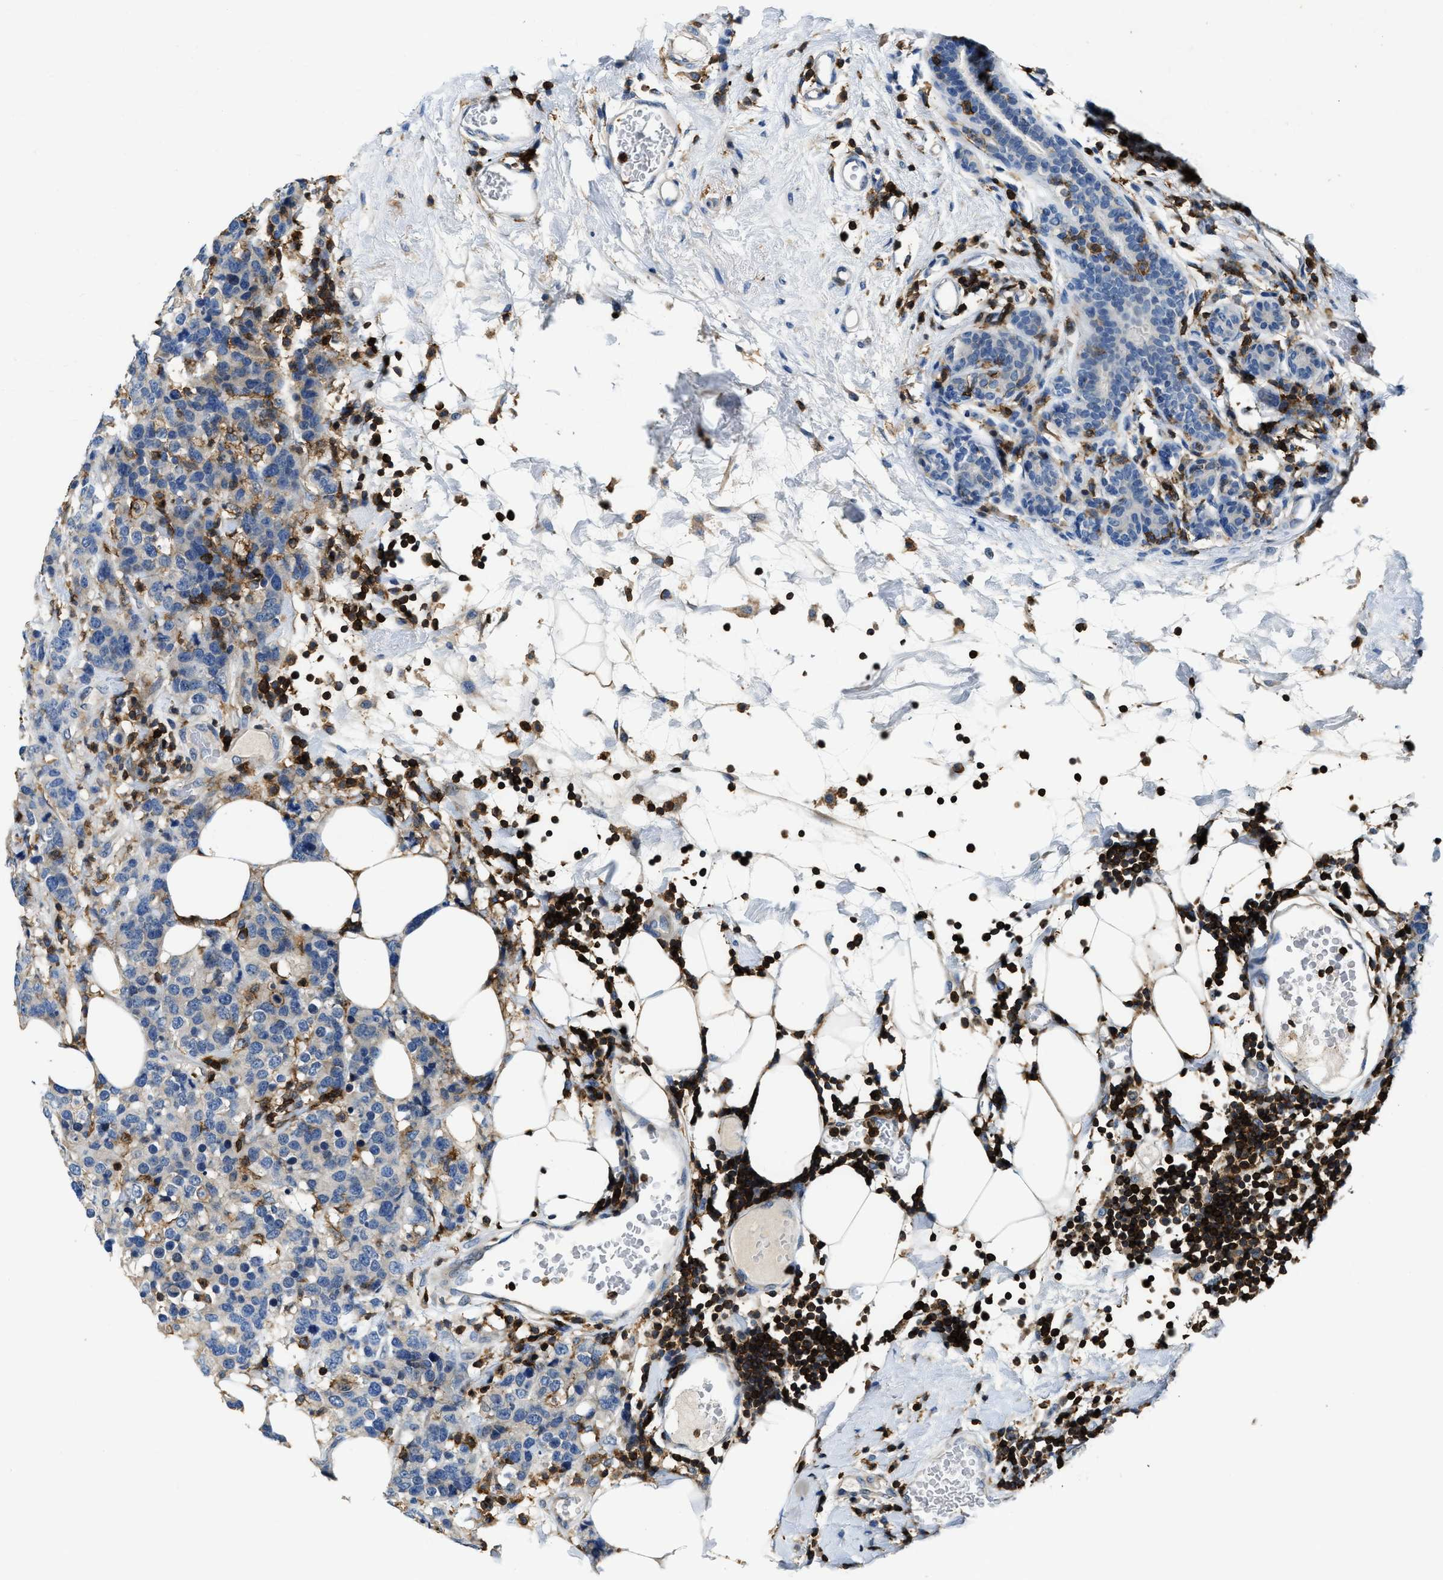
{"staining": {"intensity": "negative", "quantity": "none", "location": "none"}, "tissue": "breast cancer", "cell_type": "Tumor cells", "image_type": "cancer", "snomed": [{"axis": "morphology", "description": "Lobular carcinoma"}, {"axis": "topography", "description": "Breast"}], "caption": "A high-resolution histopathology image shows immunohistochemistry (IHC) staining of breast lobular carcinoma, which demonstrates no significant positivity in tumor cells.", "gene": "MYO1G", "patient": {"sex": "female", "age": 59}}